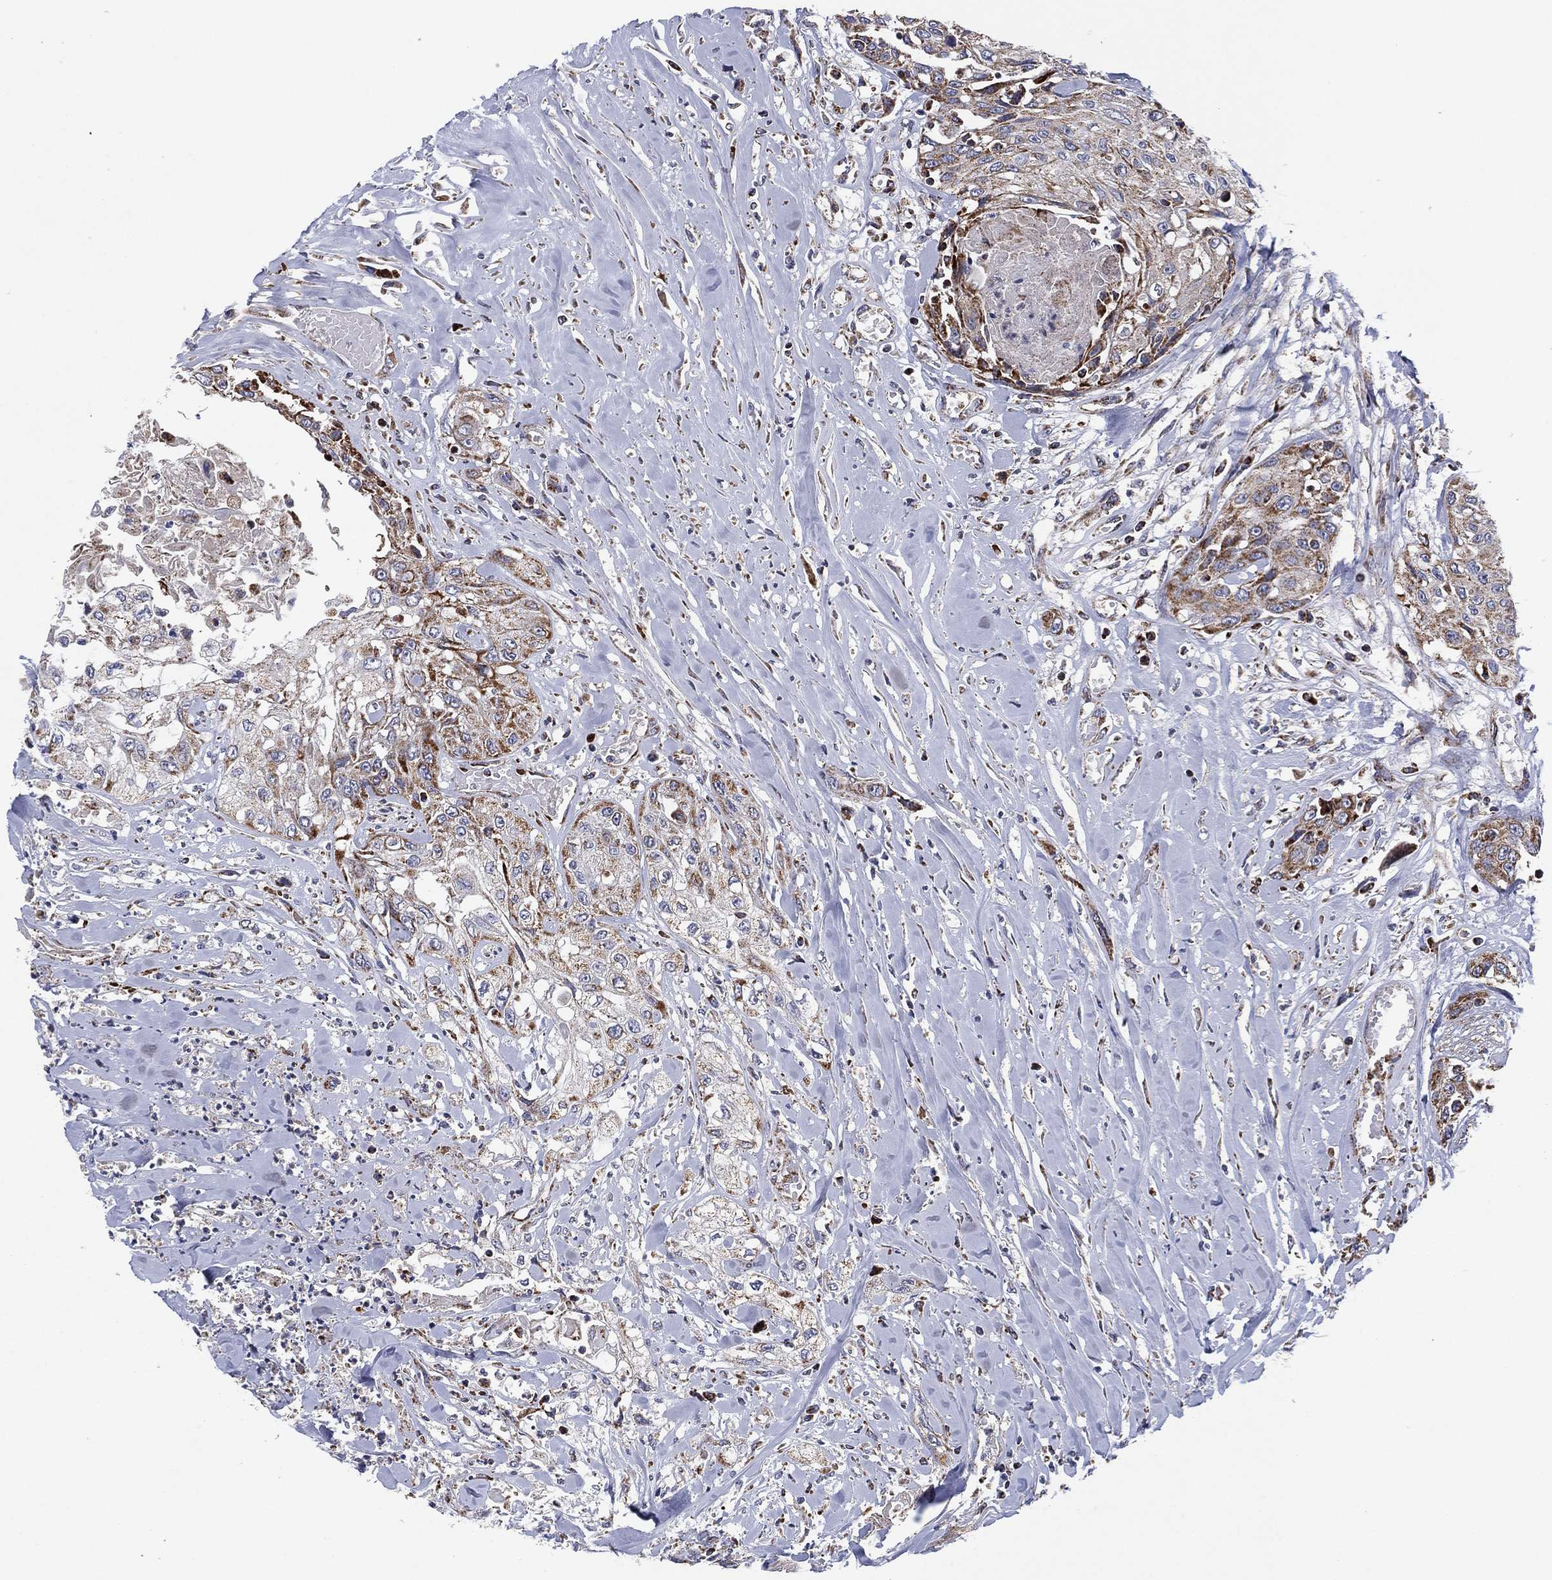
{"staining": {"intensity": "moderate", "quantity": "<25%", "location": "cytoplasmic/membranous"}, "tissue": "head and neck cancer", "cell_type": "Tumor cells", "image_type": "cancer", "snomed": [{"axis": "morphology", "description": "Normal tissue, NOS"}, {"axis": "morphology", "description": "Squamous cell carcinoma, NOS"}, {"axis": "topography", "description": "Oral tissue"}, {"axis": "topography", "description": "Peripheral nerve tissue"}, {"axis": "topography", "description": "Head-Neck"}], "caption": "An image of human head and neck squamous cell carcinoma stained for a protein demonstrates moderate cytoplasmic/membranous brown staining in tumor cells.", "gene": "PPP2R5A", "patient": {"sex": "female", "age": 59}}